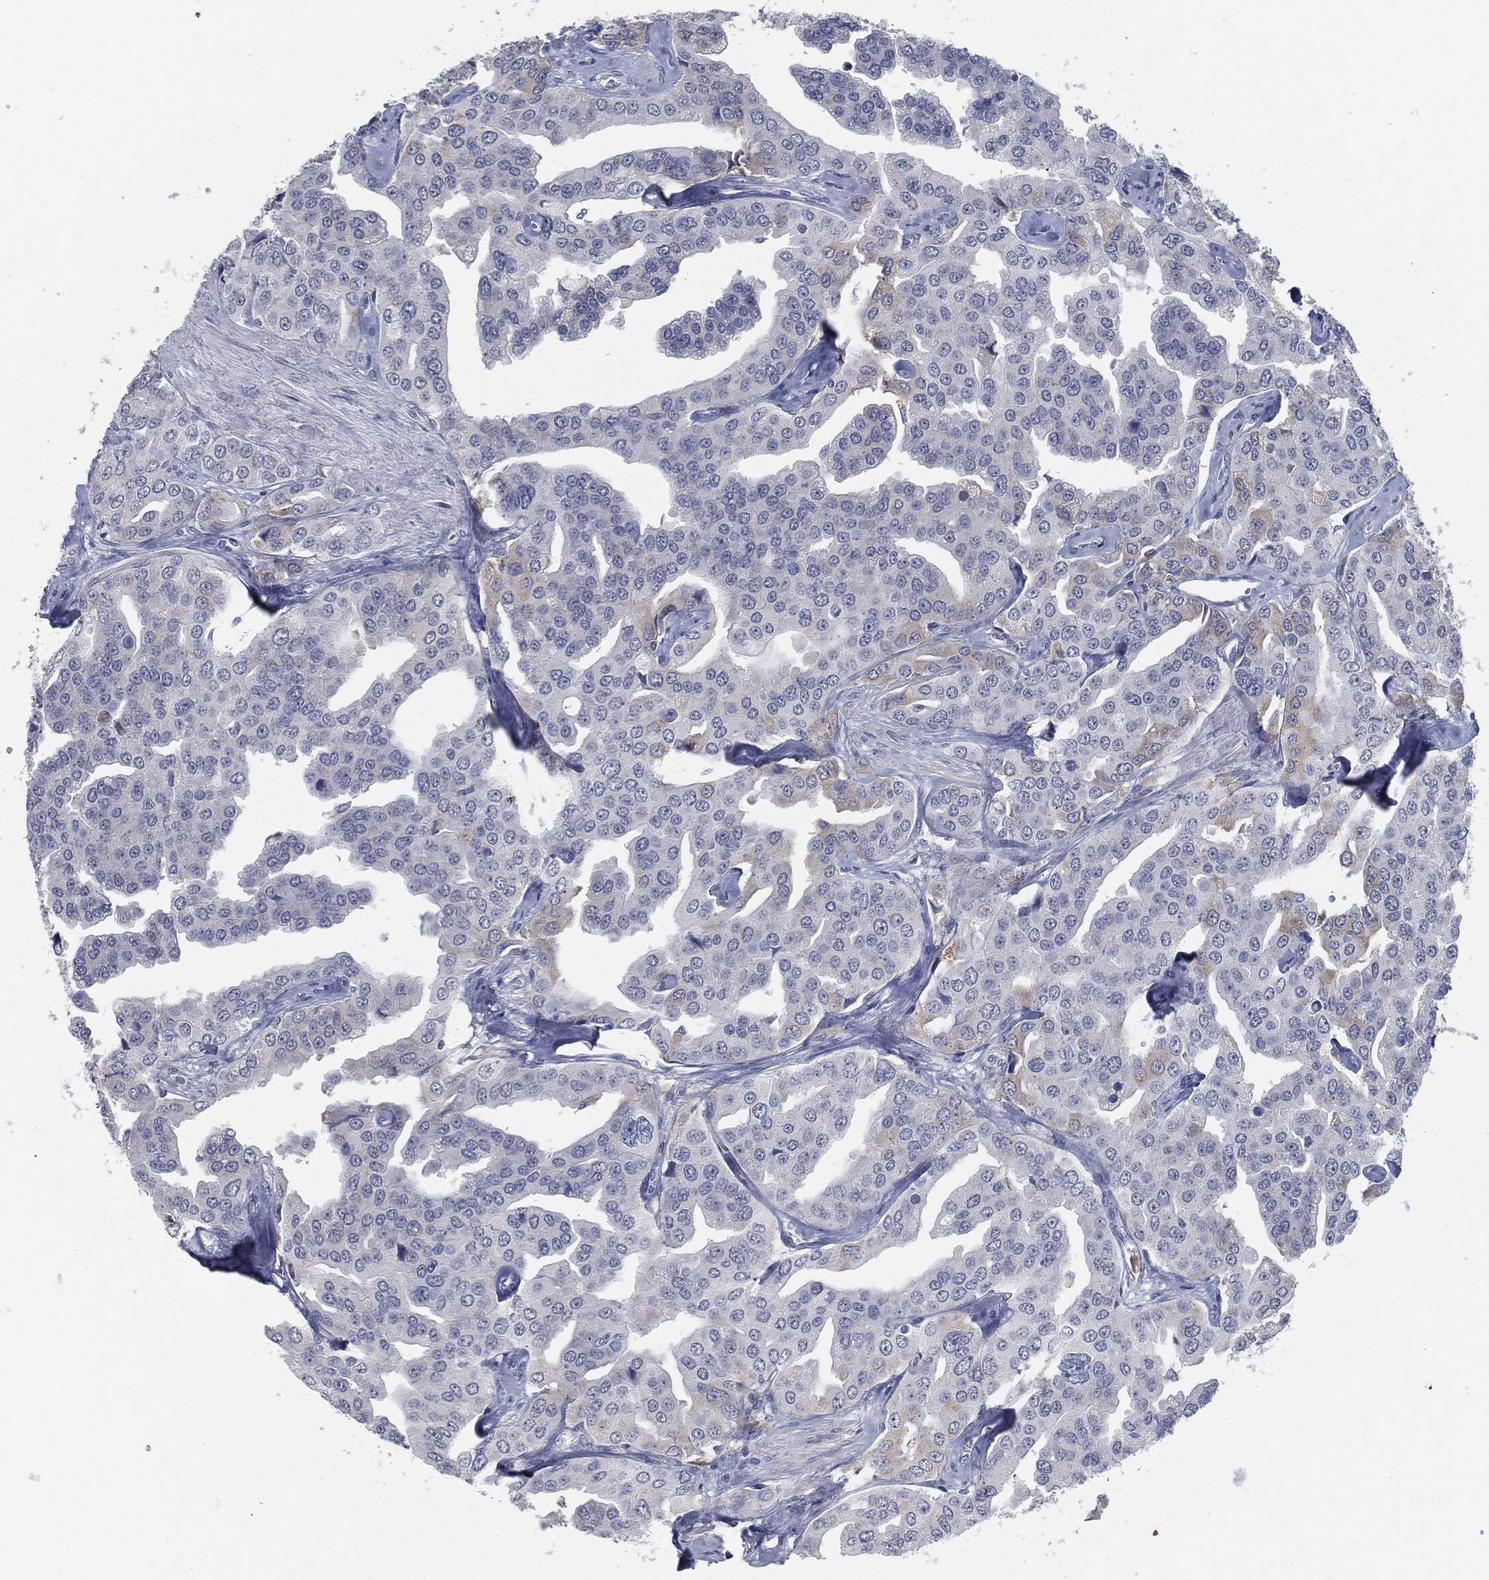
{"staining": {"intensity": "weak", "quantity": "<25%", "location": "cytoplasmic/membranous"}, "tissue": "prostate cancer", "cell_type": "Tumor cells", "image_type": "cancer", "snomed": [{"axis": "morphology", "description": "Adenocarcinoma, NOS"}, {"axis": "topography", "description": "Prostate and seminal vesicle, NOS"}, {"axis": "topography", "description": "Prostate"}], "caption": "A micrograph of human prostate adenocarcinoma is negative for staining in tumor cells.", "gene": "MST1", "patient": {"sex": "male", "age": 69}}